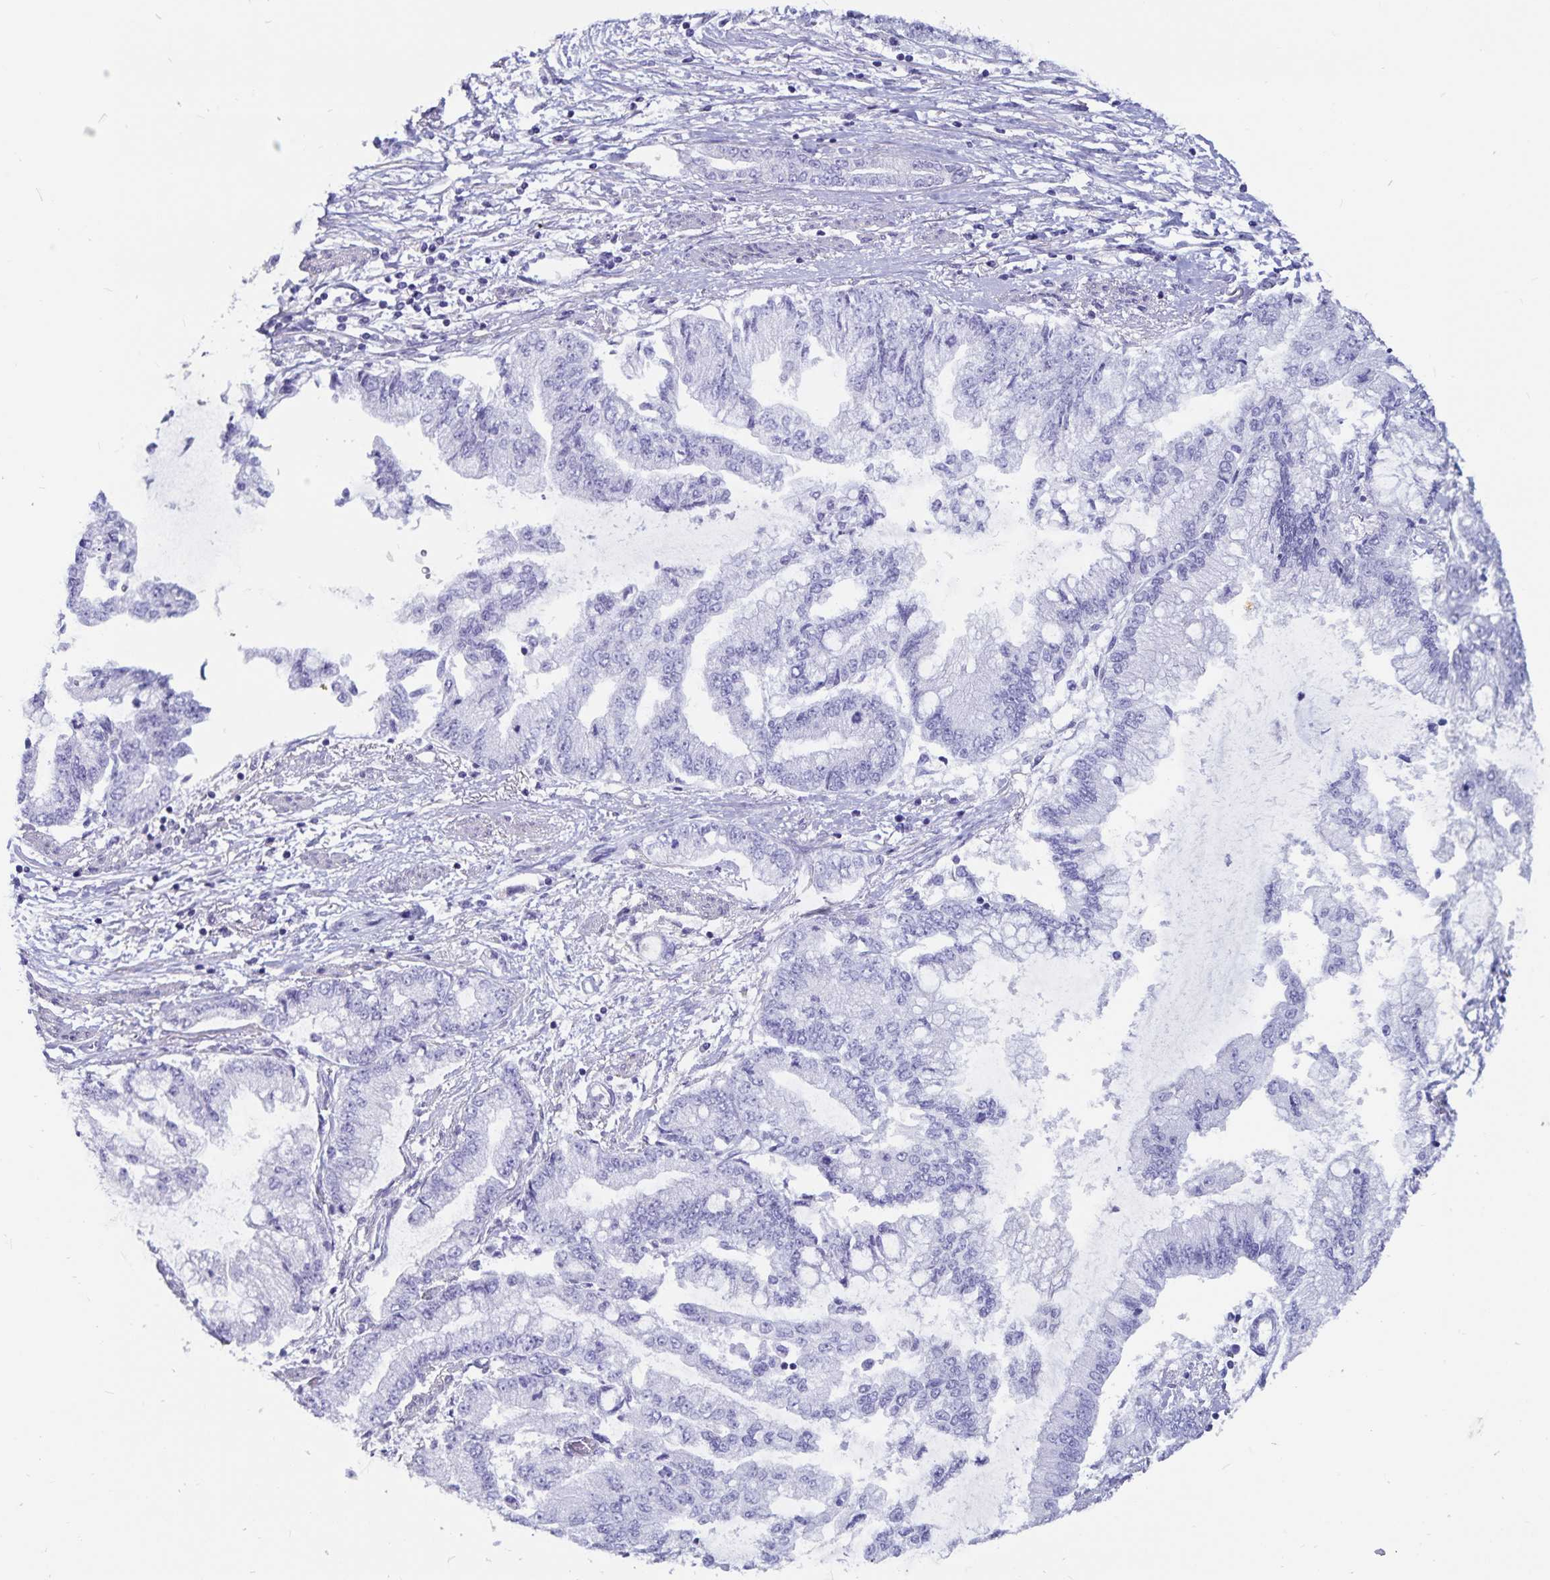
{"staining": {"intensity": "negative", "quantity": "none", "location": "none"}, "tissue": "stomach cancer", "cell_type": "Tumor cells", "image_type": "cancer", "snomed": [{"axis": "morphology", "description": "Adenocarcinoma, NOS"}, {"axis": "topography", "description": "Stomach, upper"}], "caption": "Immunohistochemistry (IHC) image of stomach cancer stained for a protein (brown), which reveals no expression in tumor cells.", "gene": "GPR137", "patient": {"sex": "female", "age": 74}}